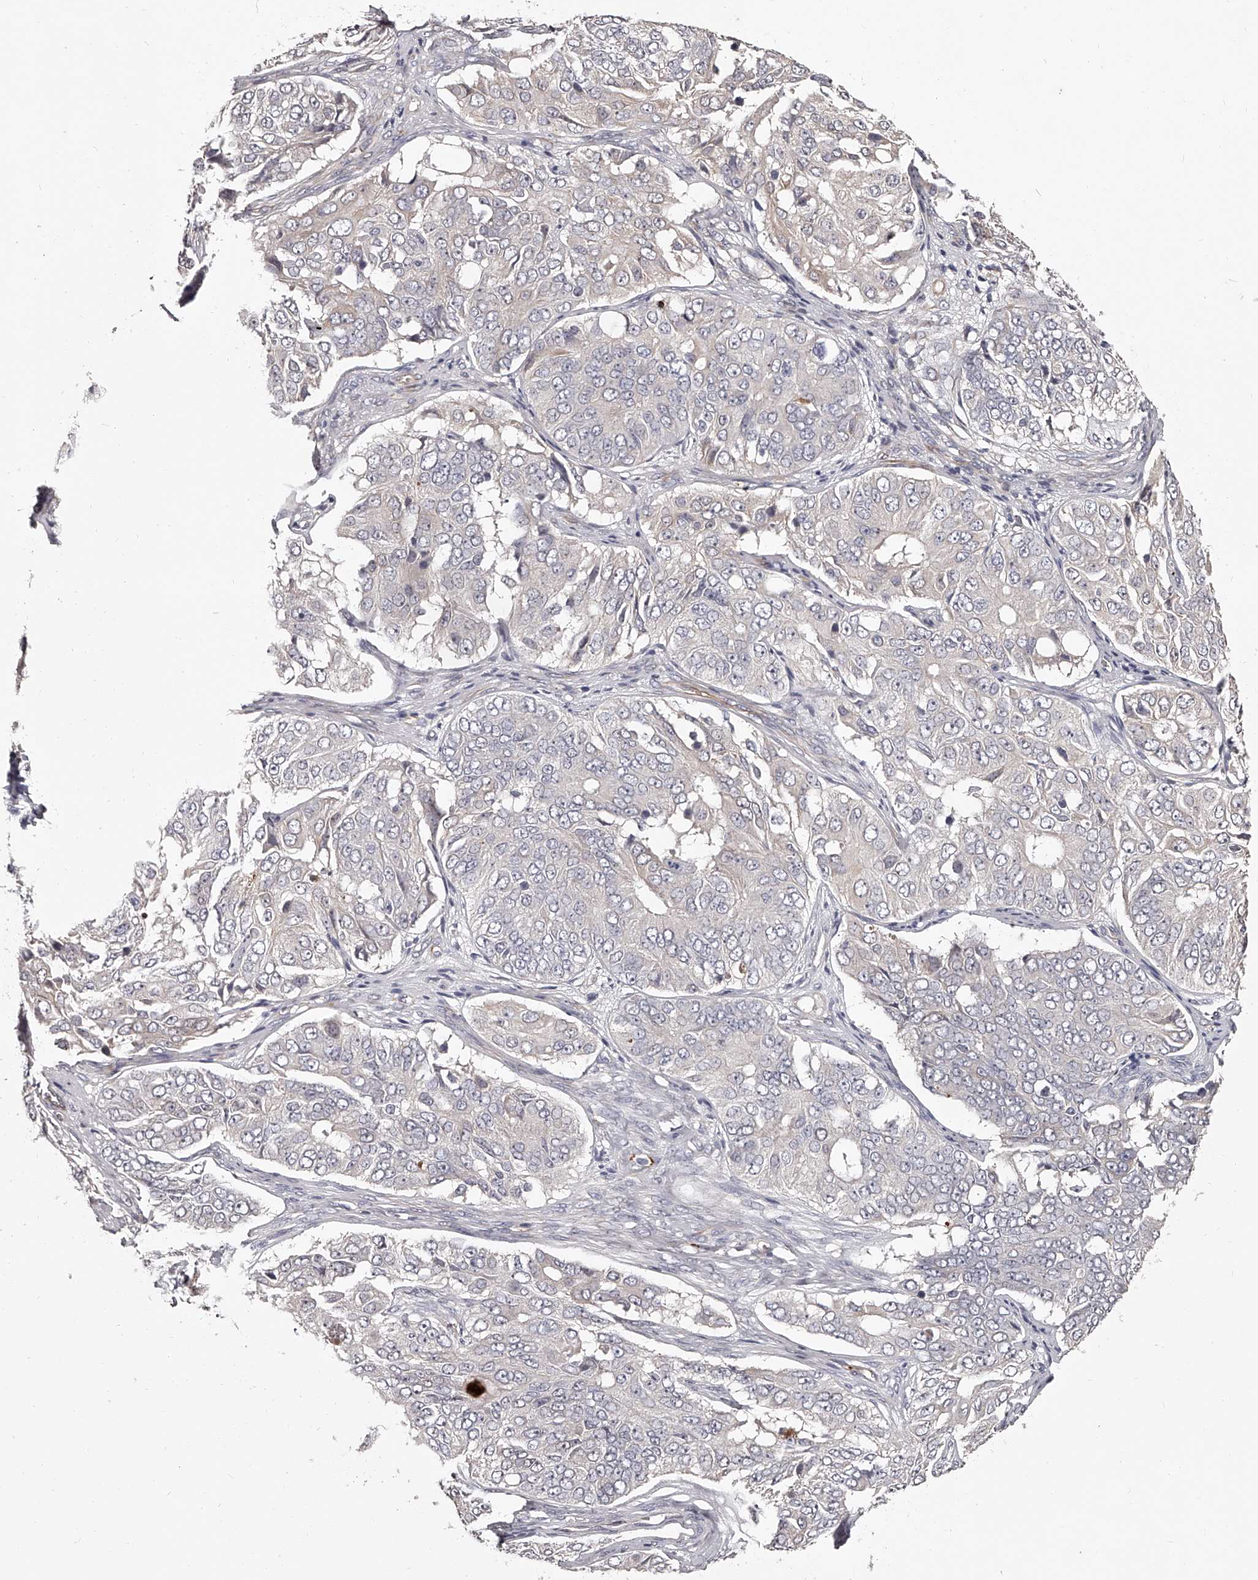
{"staining": {"intensity": "negative", "quantity": "none", "location": "none"}, "tissue": "ovarian cancer", "cell_type": "Tumor cells", "image_type": "cancer", "snomed": [{"axis": "morphology", "description": "Carcinoma, endometroid"}, {"axis": "topography", "description": "Ovary"}], "caption": "An IHC photomicrograph of ovarian endometroid carcinoma is shown. There is no staining in tumor cells of ovarian endometroid carcinoma.", "gene": "URGCP", "patient": {"sex": "female", "age": 51}}